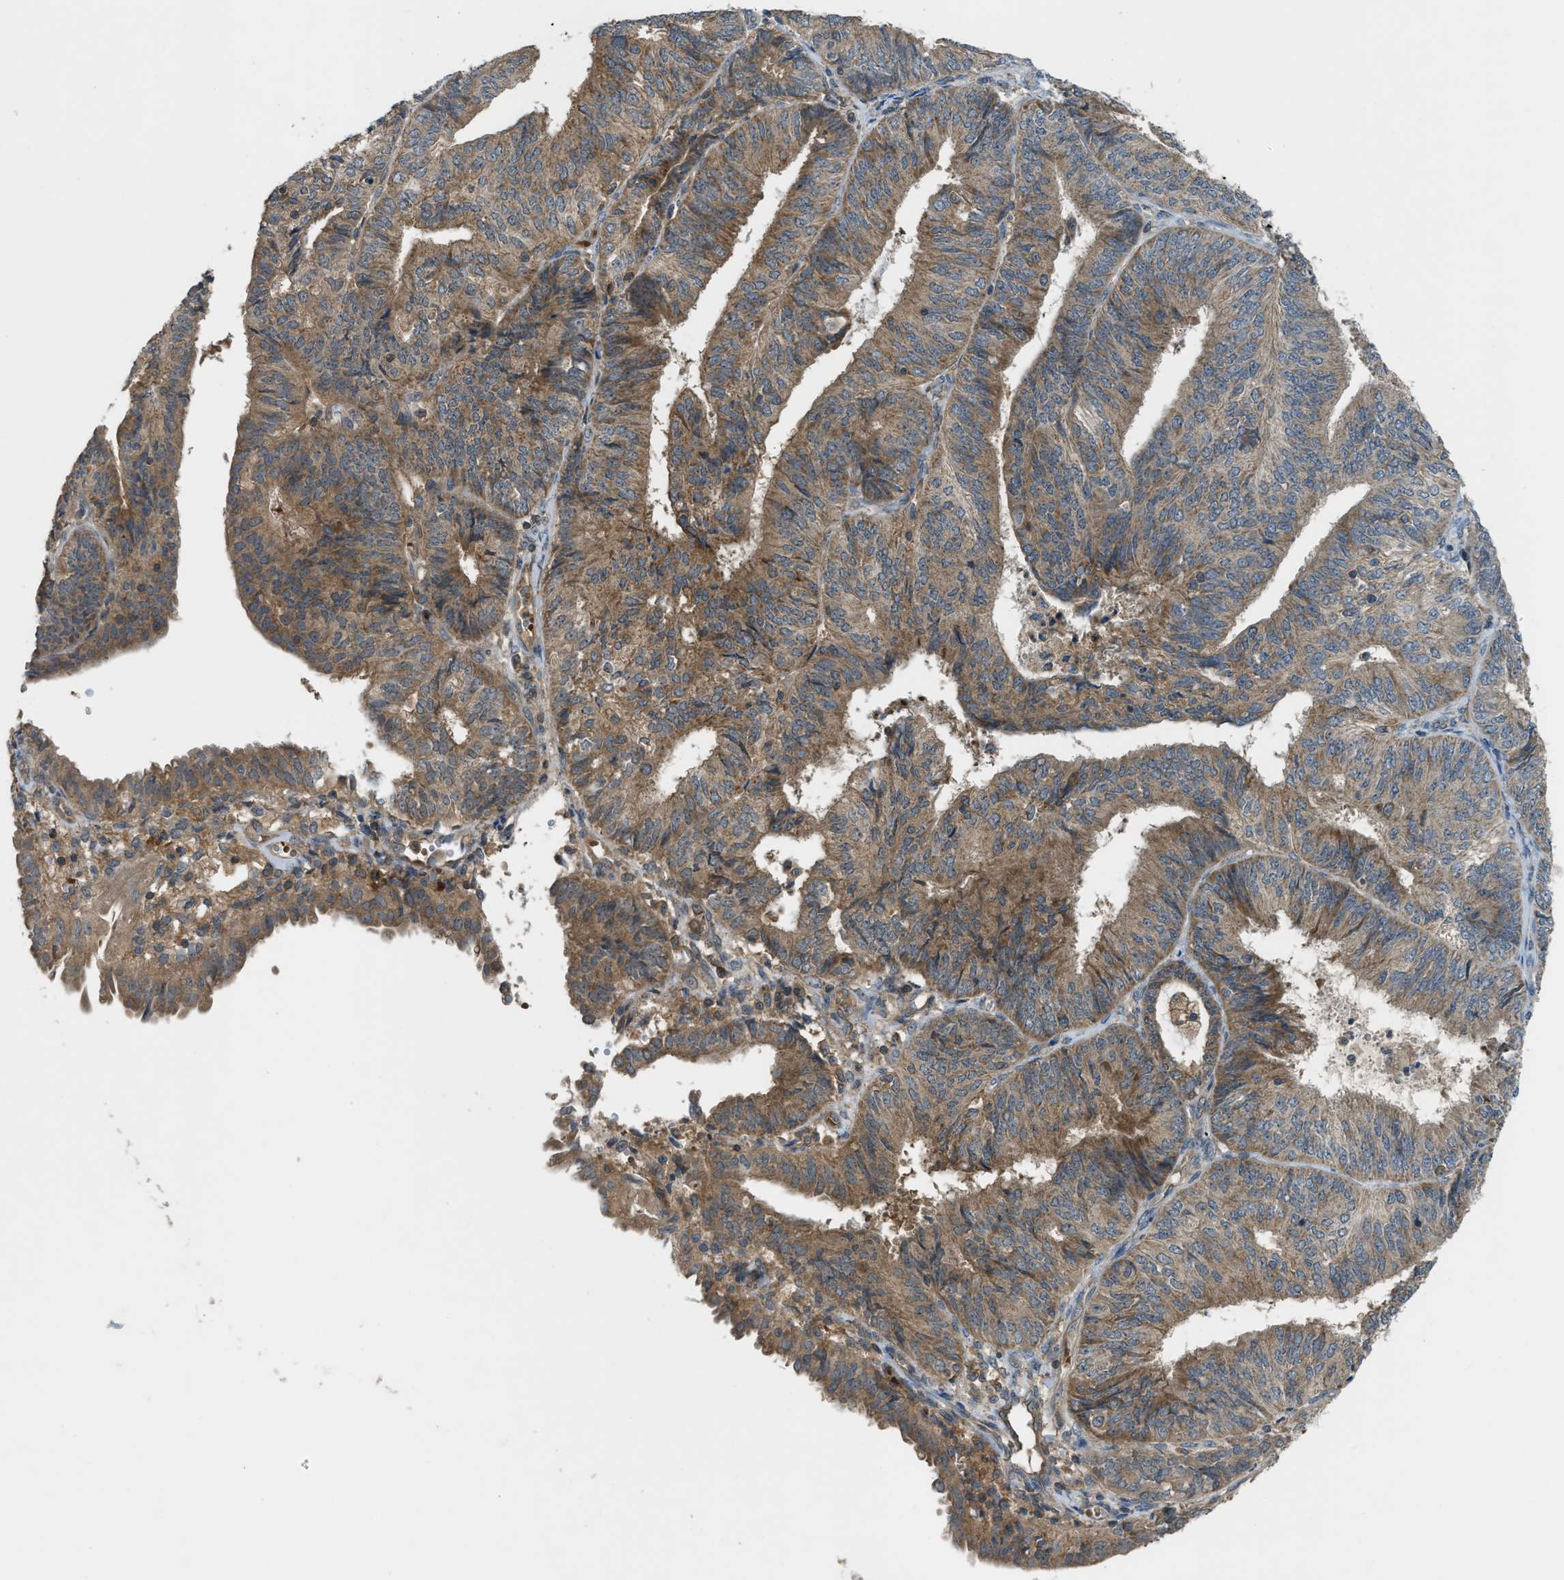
{"staining": {"intensity": "moderate", "quantity": ">75%", "location": "cytoplasmic/membranous"}, "tissue": "endometrial cancer", "cell_type": "Tumor cells", "image_type": "cancer", "snomed": [{"axis": "morphology", "description": "Adenocarcinoma, NOS"}, {"axis": "topography", "description": "Endometrium"}], "caption": "Tumor cells reveal medium levels of moderate cytoplasmic/membranous expression in about >75% of cells in human adenocarcinoma (endometrial).", "gene": "ZNF71", "patient": {"sex": "female", "age": 58}}